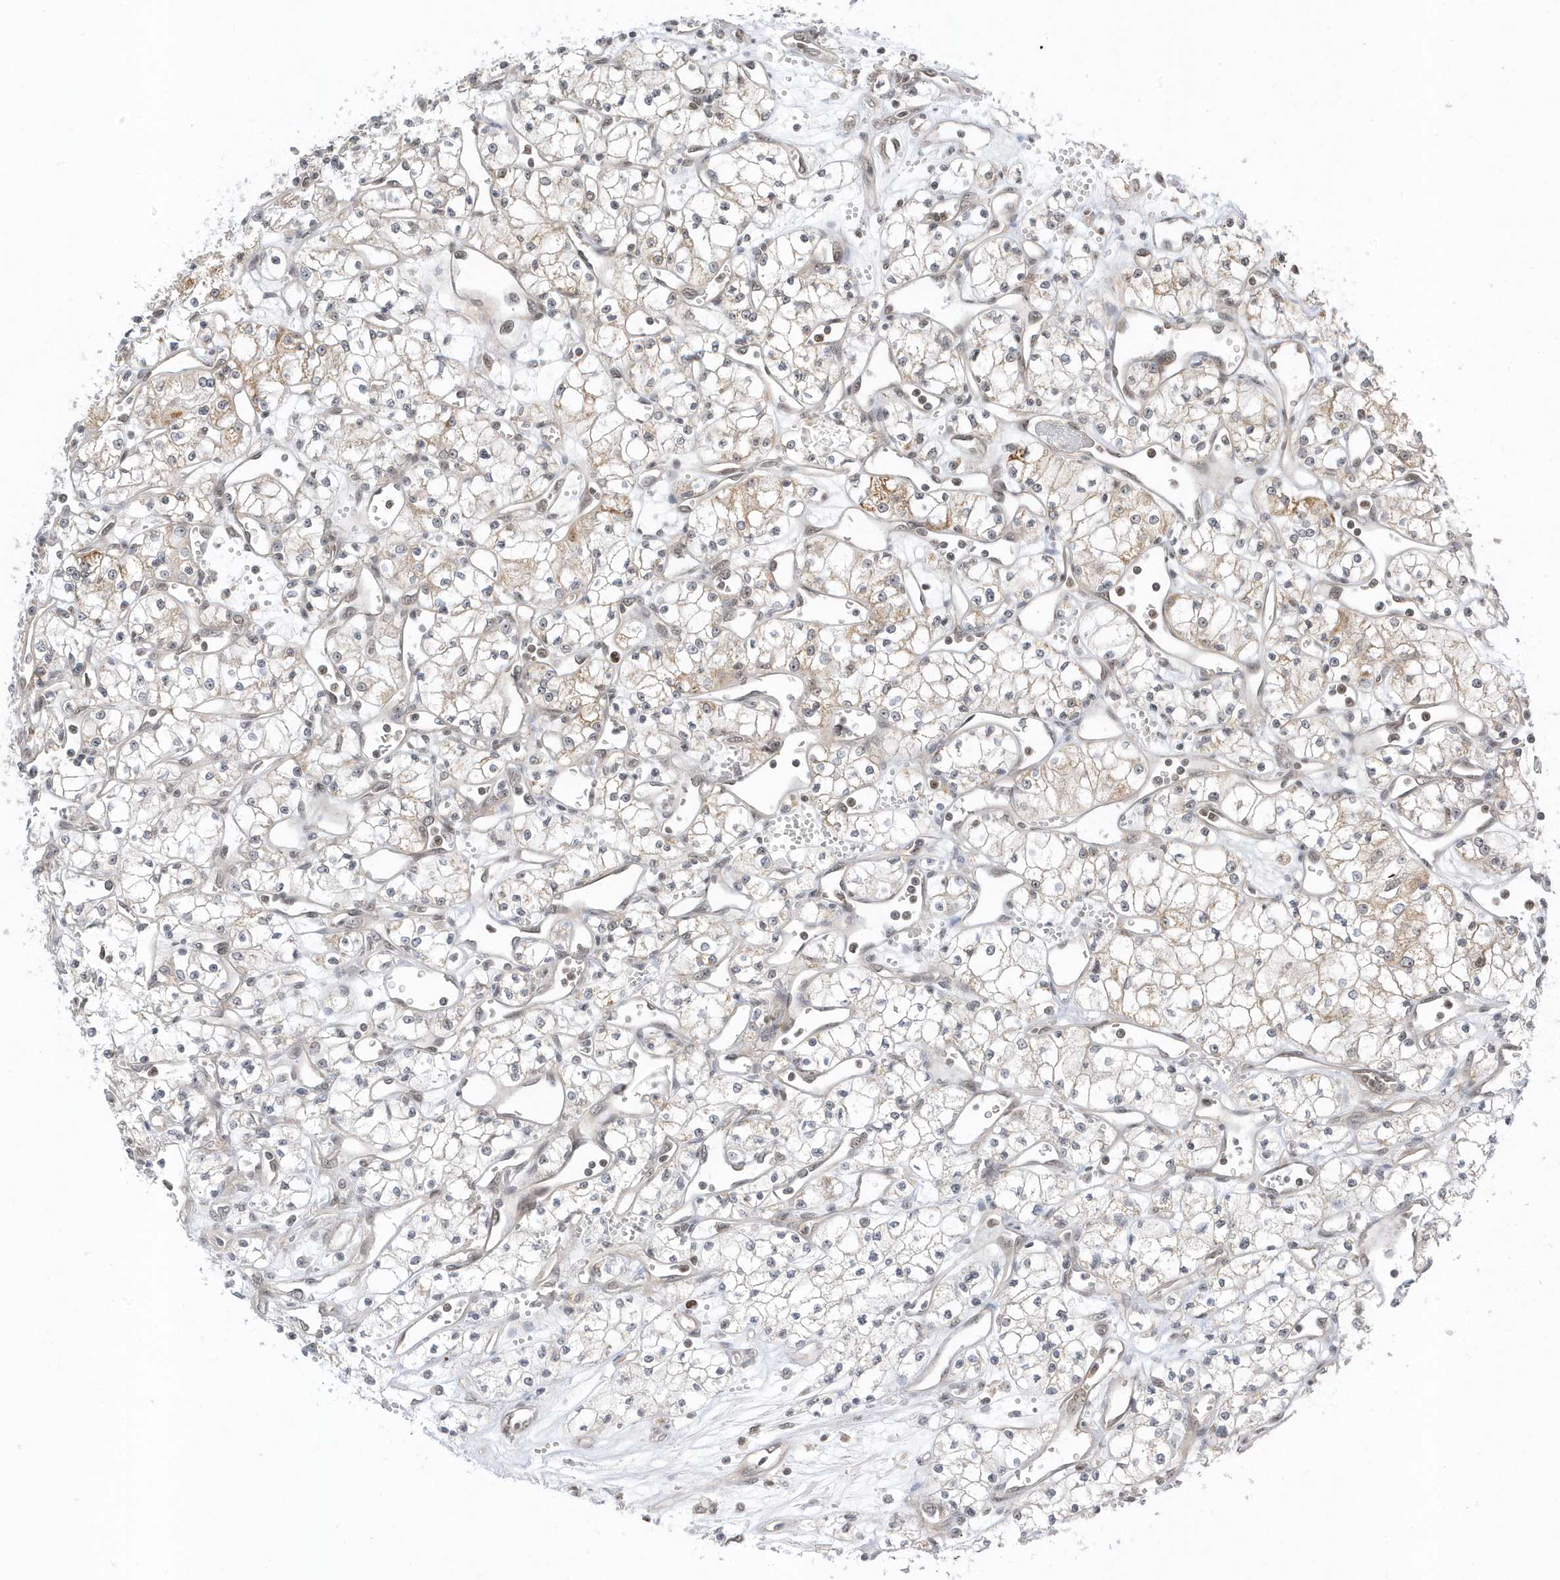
{"staining": {"intensity": "moderate", "quantity": "<25%", "location": "cytoplasmic/membranous"}, "tissue": "renal cancer", "cell_type": "Tumor cells", "image_type": "cancer", "snomed": [{"axis": "morphology", "description": "Adenocarcinoma, NOS"}, {"axis": "topography", "description": "Kidney"}], "caption": "An image of human renal cancer (adenocarcinoma) stained for a protein demonstrates moderate cytoplasmic/membranous brown staining in tumor cells. (brown staining indicates protein expression, while blue staining denotes nuclei).", "gene": "ZNF740", "patient": {"sex": "male", "age": 59}}